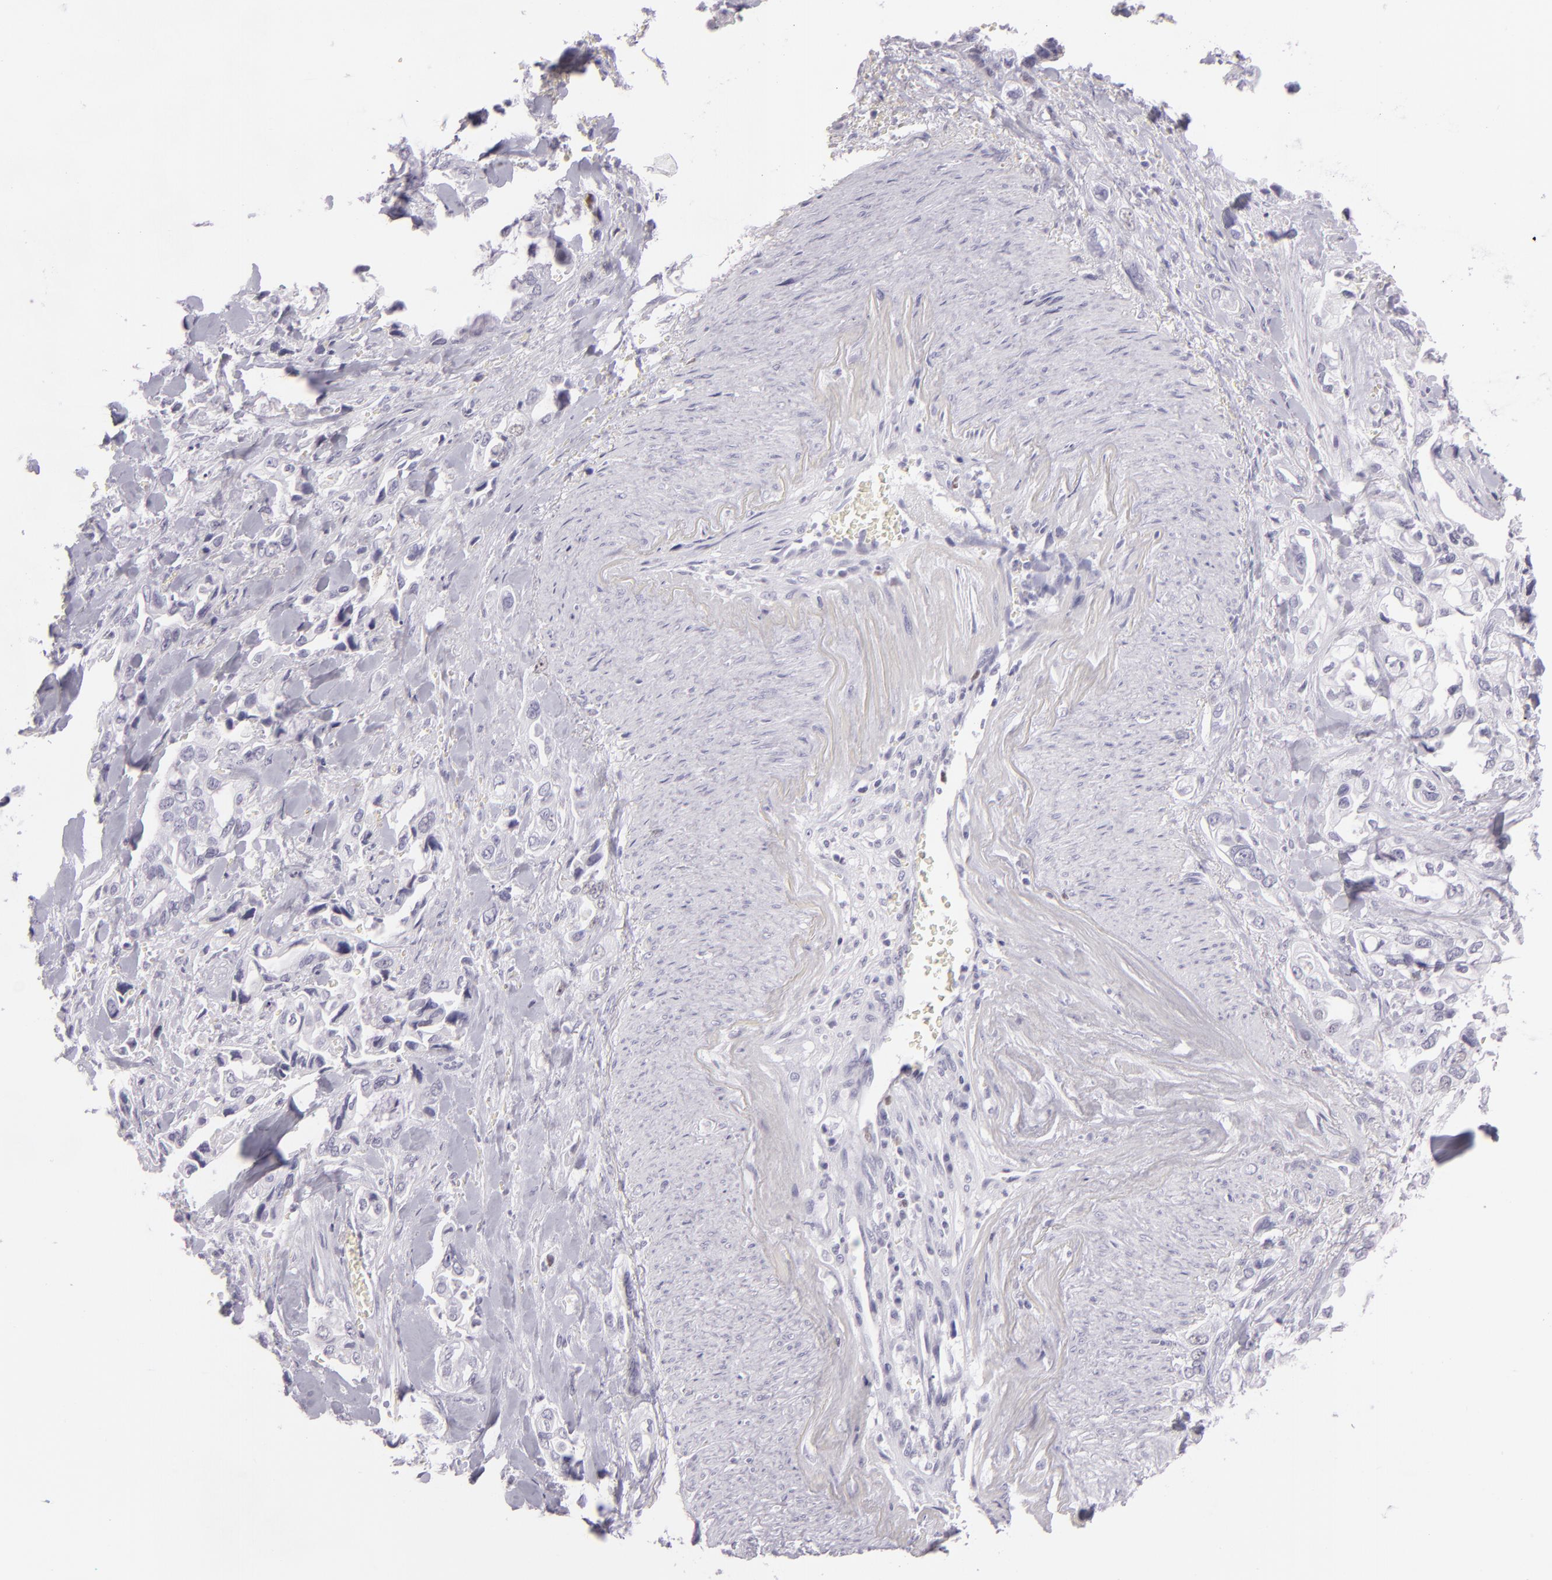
{"staining": {"intensity": "negative", "quantity": "none", "location": "none"}, "tissue": "pancreatic cancer", "cell_type": "Tumor cells", "image_type": "cancer", "snomed": [{"axis": "morphology", "description": "Adenocarcinoma, NOS"}, {"axis": "topography", "description": "Pancreas"}], "caption": "An immunohistochemistry histopathology image of pancreatic cancer (adenocarcinoma) is shown. There is no staining in tumor cells of pancreatic cancer (adenocarcinoma). (Brightfield microscopy of DAB immunohistochemistry at high magnification).", "gene": "MCM3", "patient": {"sex": "male", "age": 69}}